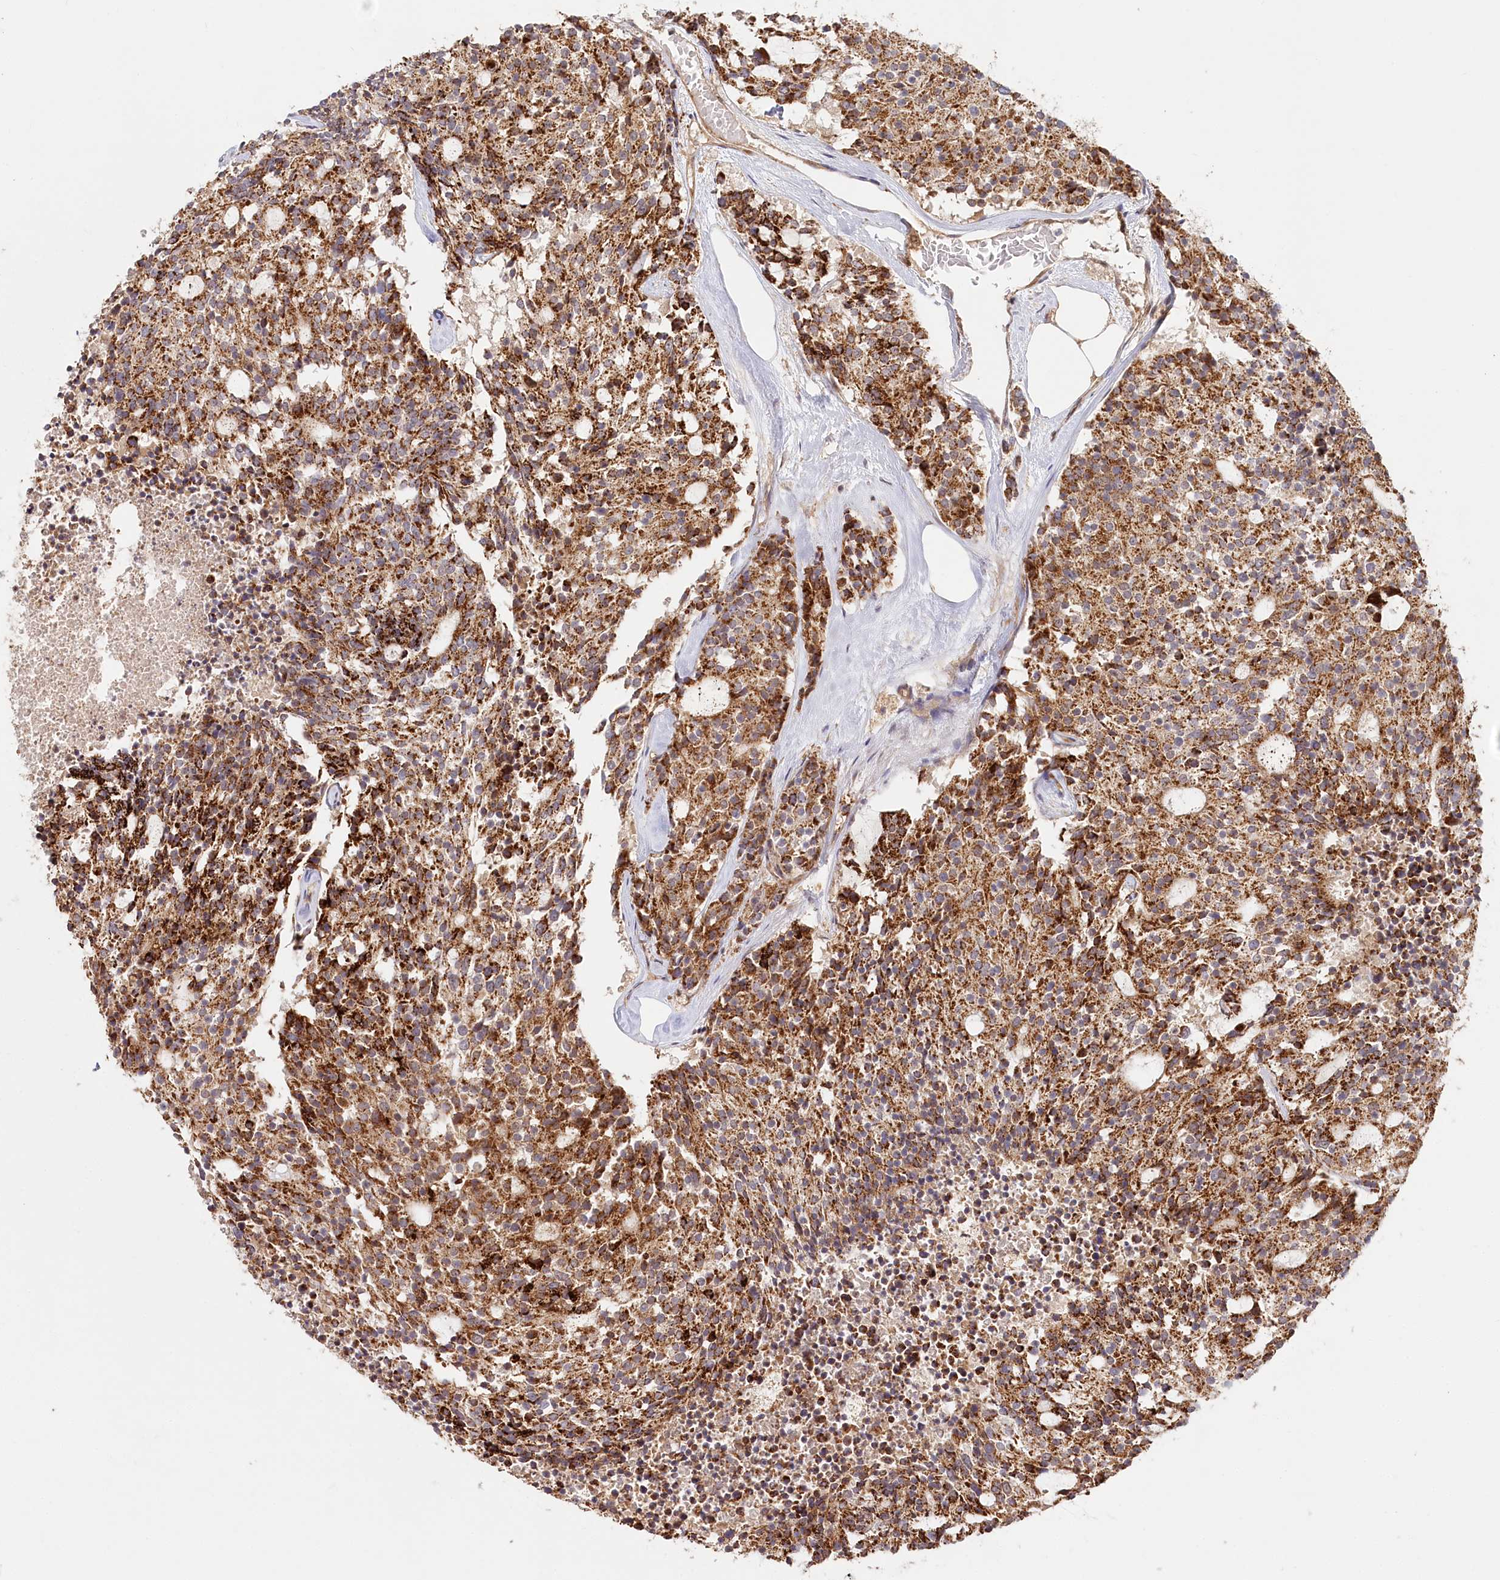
{"staining": {"intensity": "moderate", "quantity": ">75%", "location": "cytoplasmic/membranous"}, "tissue": "carcinoid", "cell_type": "Tumor cells", "image_type": "cancer", "snomed": [{"axis": "morphology", "description": "Carcinoid, malignant, NOS"}, {"axis": "topography", "description": "Pancreas"}], "caption": "This image displays carcinoid stained with IHC to label a protein in brown. The cytoplasmic/membranous of tumor cells show moderate positivity for the protein. Nuclei are counter-stained blue.", "gene": "CEP70", "patient": {"sex": "female", "age": 54}}